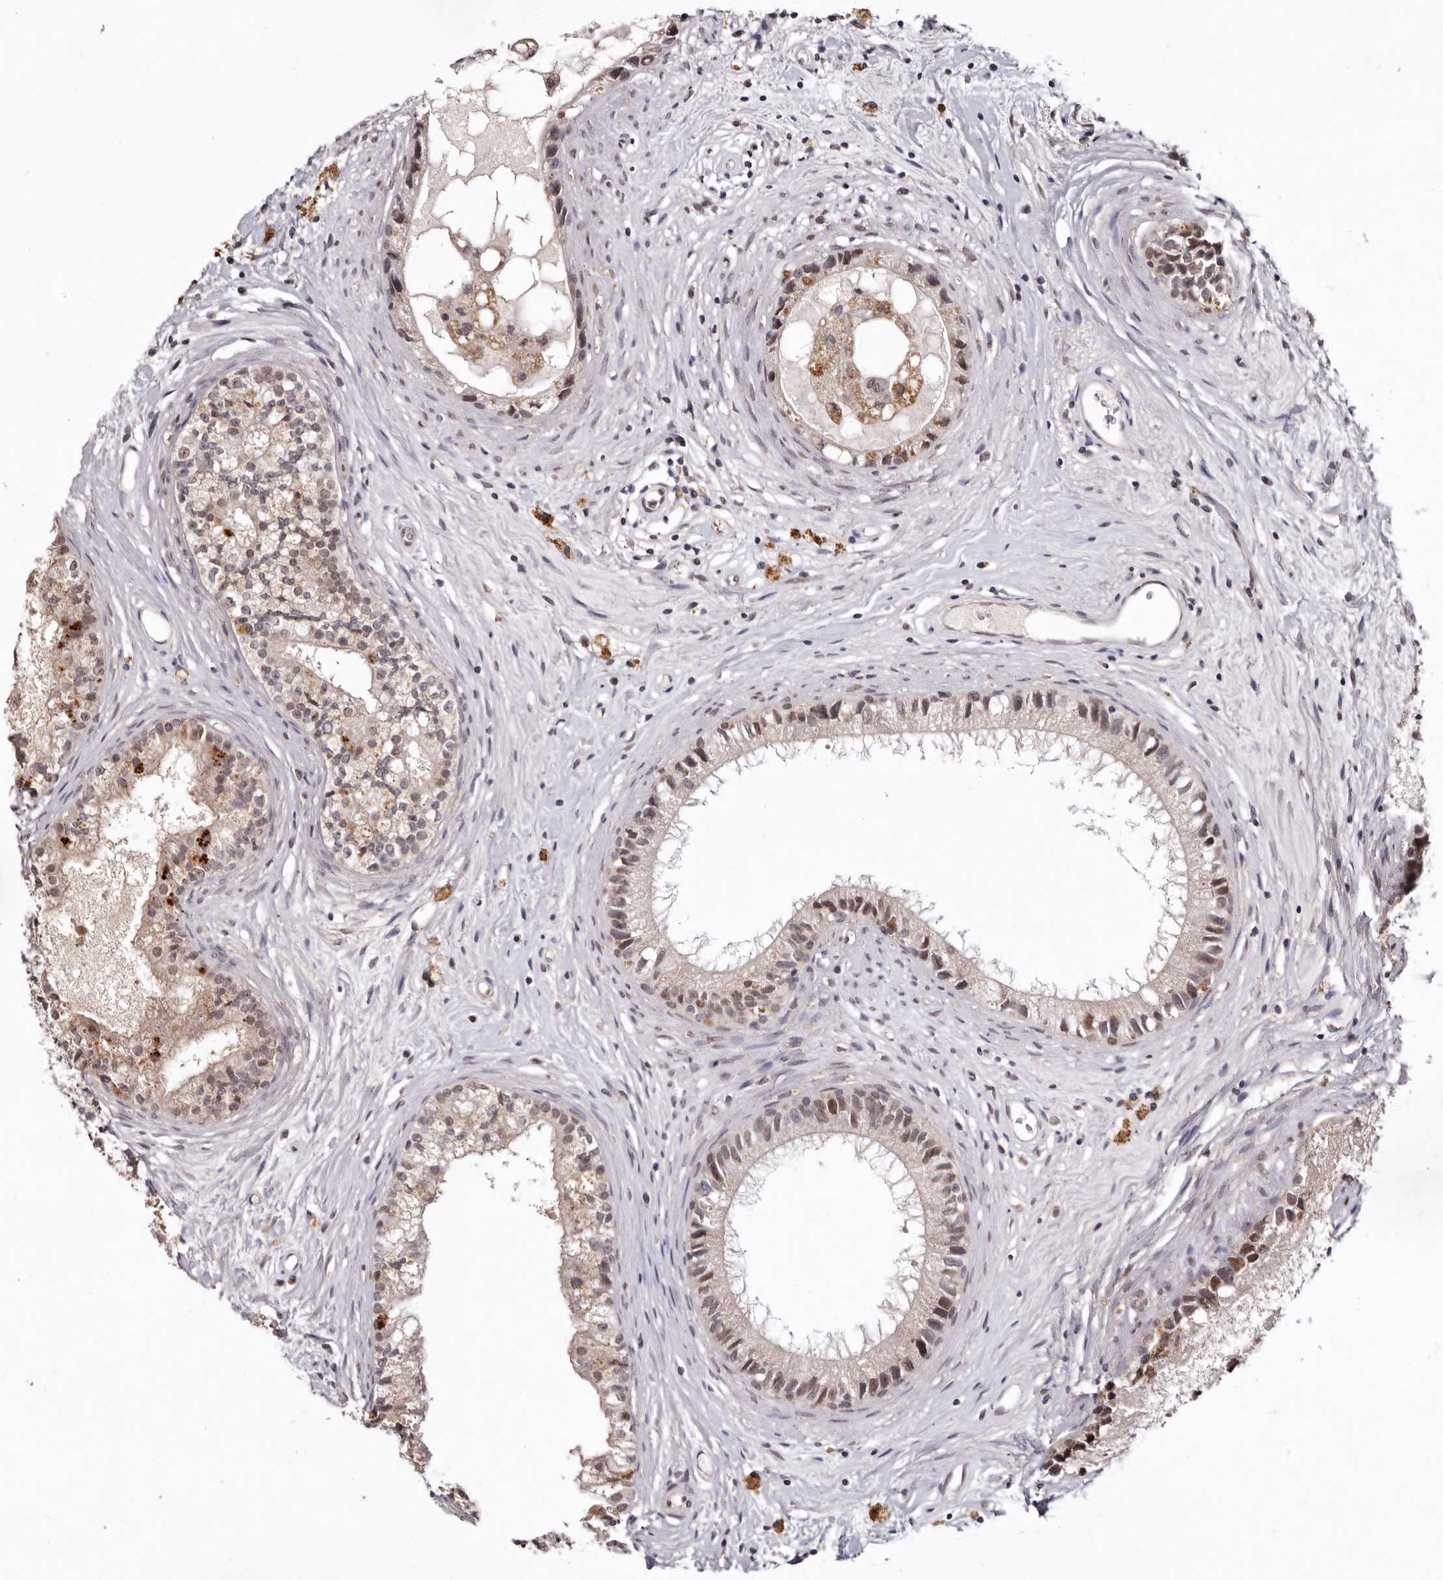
{"staining": {"intensity": "moderate", "quantity": "25%-75%", "location": "nuclear"}, "tissue": "epididymis", "cell_type": "Glandular cells", "image_type": "normal", "snomed": [{"axis": "morphology", "description": "Normal tissue, NOS"}, {"axis": "topography", "description": "Epididymis"}], "caption": "Unremarkable epididymis was stained to show a protein in brown. There is medium levels of moderate nuclear staining in about 25%-75% of glandular cells.", "gene": "NOTCH1", "patient": {"sex": "male", "age": 80}}